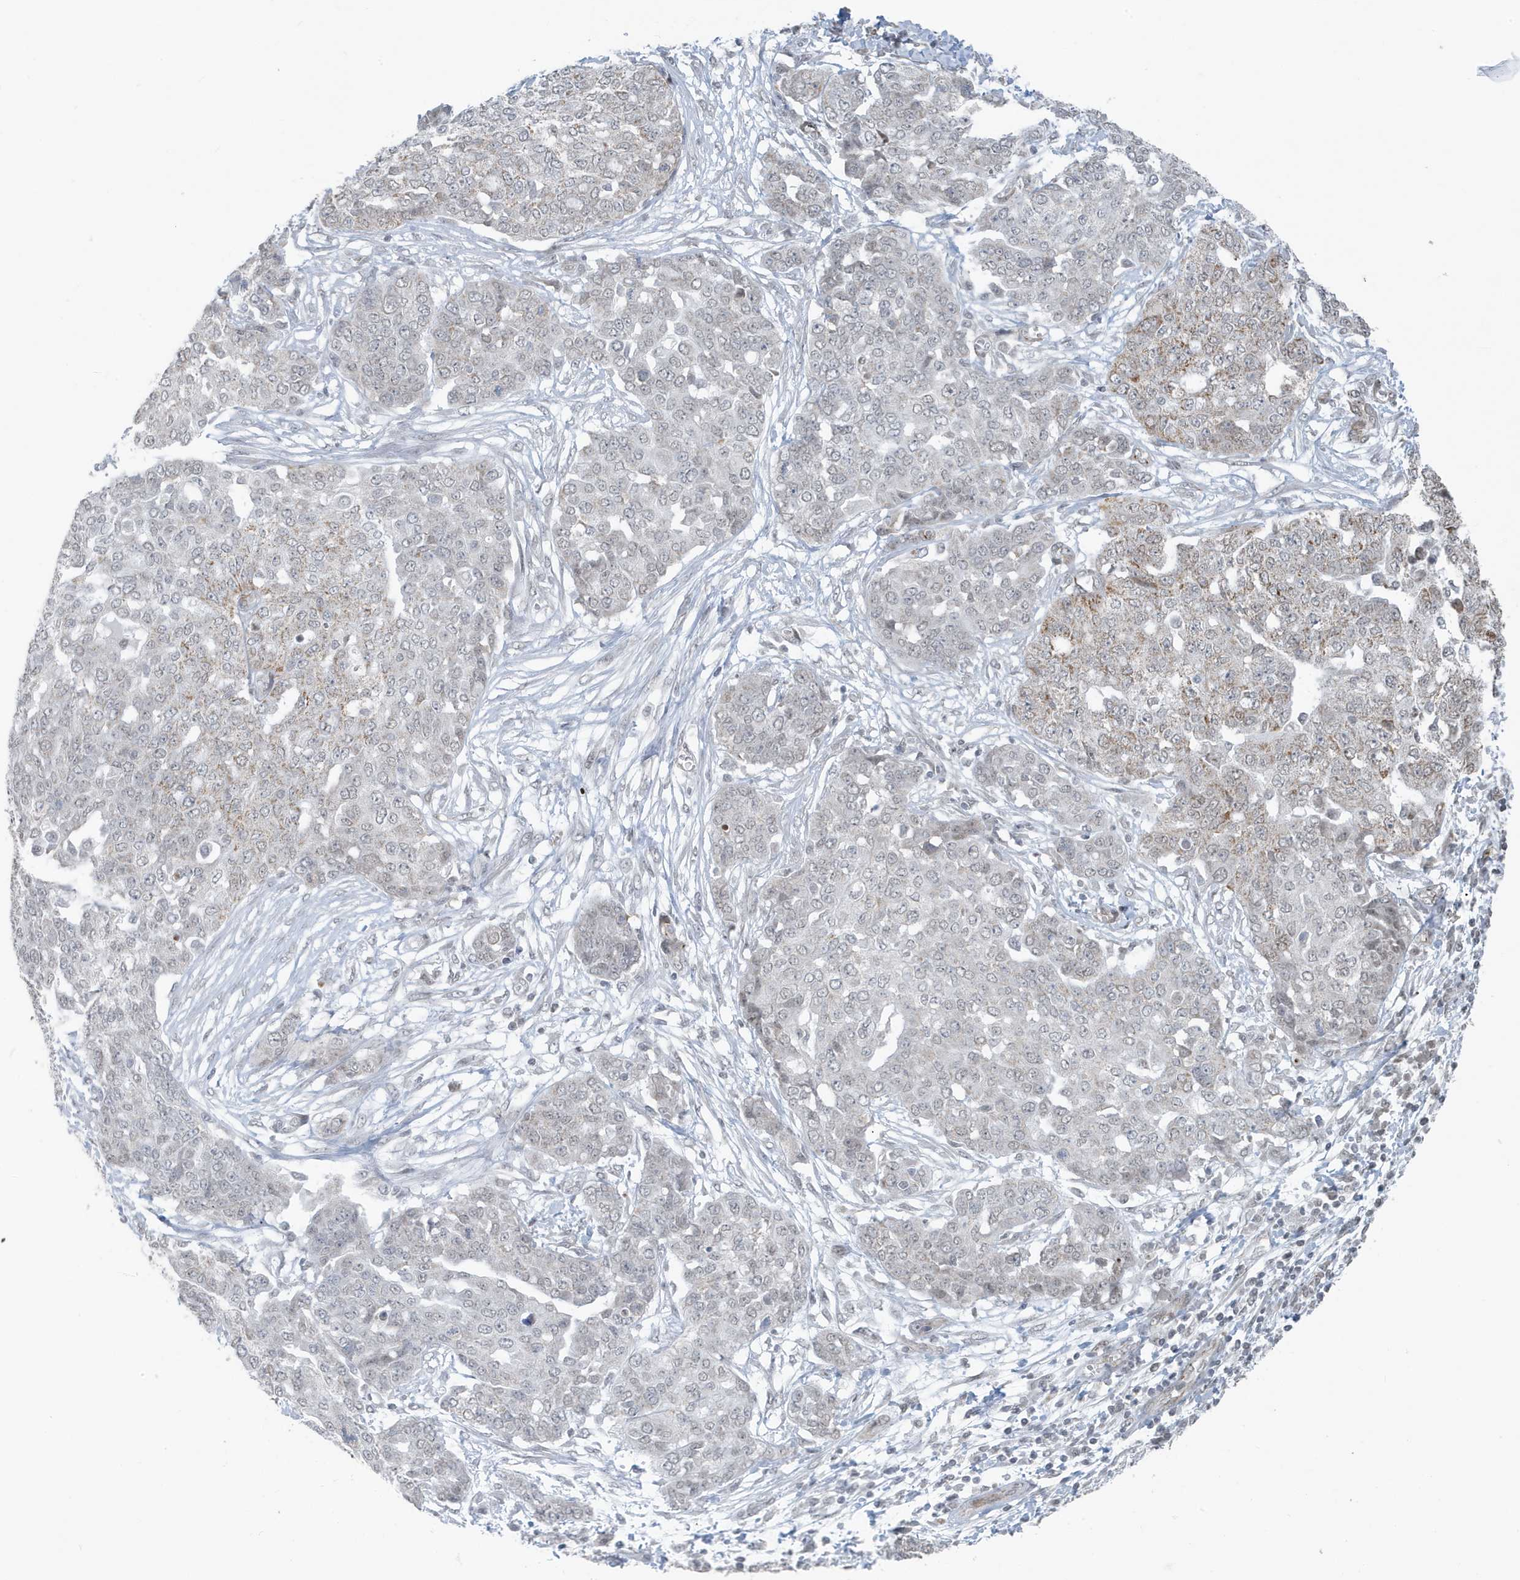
{"staining": {"intensity": "weak", "quantity": "<25%", "location": "cytoplasmic/membranous"}, "tissue": "ovarian cancer", "cell_type": "Tumor cells", "image_type": "cancer", "snomed": [{"axis": "morphology", "description": "Cystadenocarcinoma, serous, NOS"}, {"axis": "topography", "description": "Soft tissue"}, {"axis": "topography", "description": "Ovary"}], "caption": "Immunohistochemical staining of human ovarian serous cystadenocarcinoma displays no significant positivity in tumor cells.", "gene": "CHCHD4", "patient": {"sex": "female", "age": 57}}